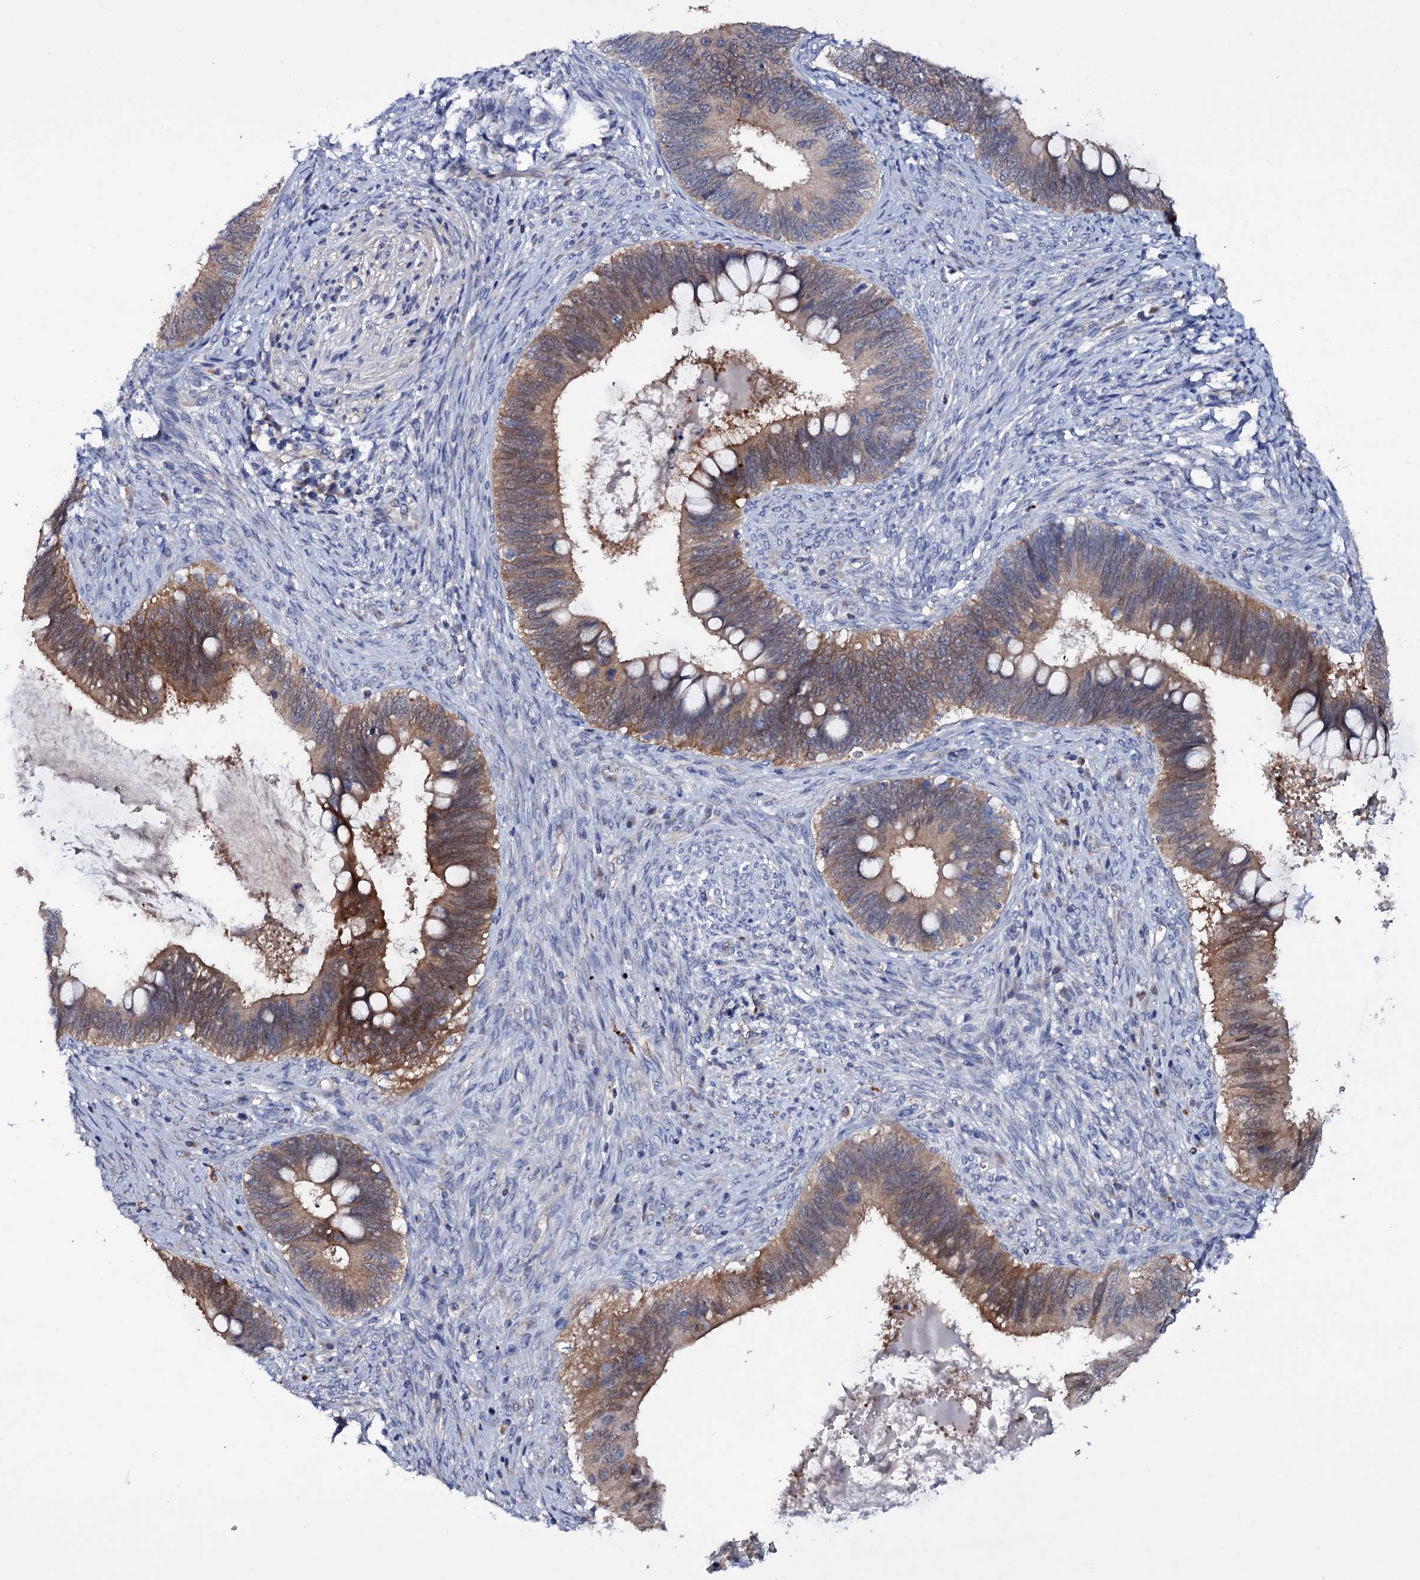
{"staining": {"intensity": "moderate", "quantity": ">75%", "location": "cytoplasmic/membranous"}, "tissue": "cervical cancer", "cell_type": "Tumor cells", "image_type": "cancer", "snomed": [{"axis": "morphology", "description": "Adenocarcinoma, NOS"}, {"axis": "topography", "description": "Cervix"}], "caption": "This is a photomicrograph of immunohistochemistry staining of adenocarcinoma (cervical), which shows moderate staining in the cytoplasmic/membranous of tumor cells.", "gene": "BCL2L14", "patient": {"sex": "female", "age": 42}}